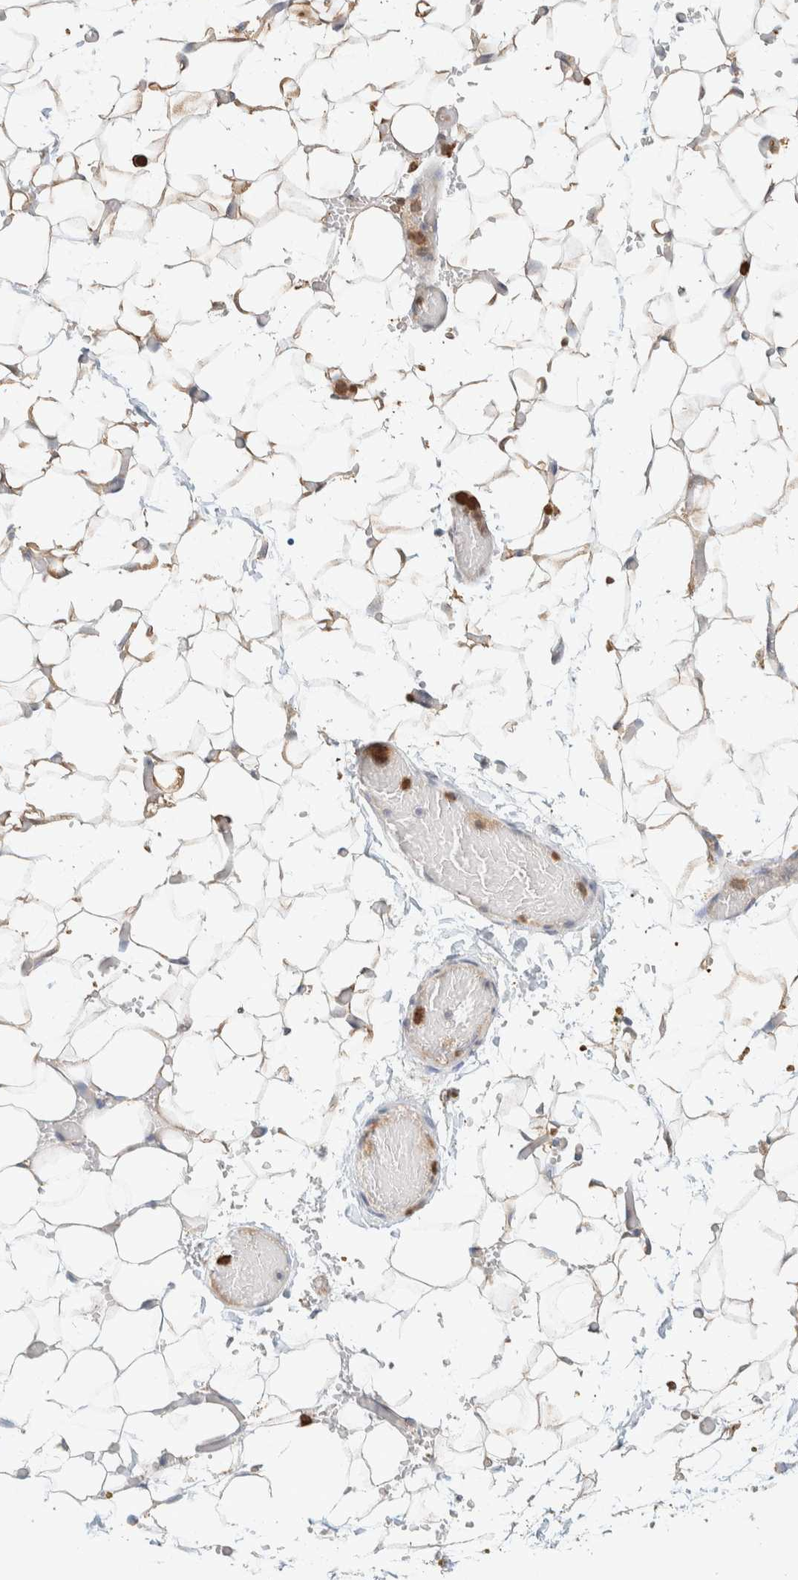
{"staining": {"intensity": "negative", "quantity": "none", "location": "none"}, "tissue": "adipose tissue", "cell_type": "Adipocytes", "image_type": "normal", "snomed": [{"axis": "morphology", "description": "Normal tissue, NOS"}, {"axis": "topography", "description": "Kidney"}, {"axis": "topography", "description": "Peripheral nerve tissue"}], "caption": "This is an immunohistochemistry photomicrograph of benign adipose tissue. There is no expression in adipocytes.", "gene": "TTC3", "patient": {"sex": "male", "age": 7}}